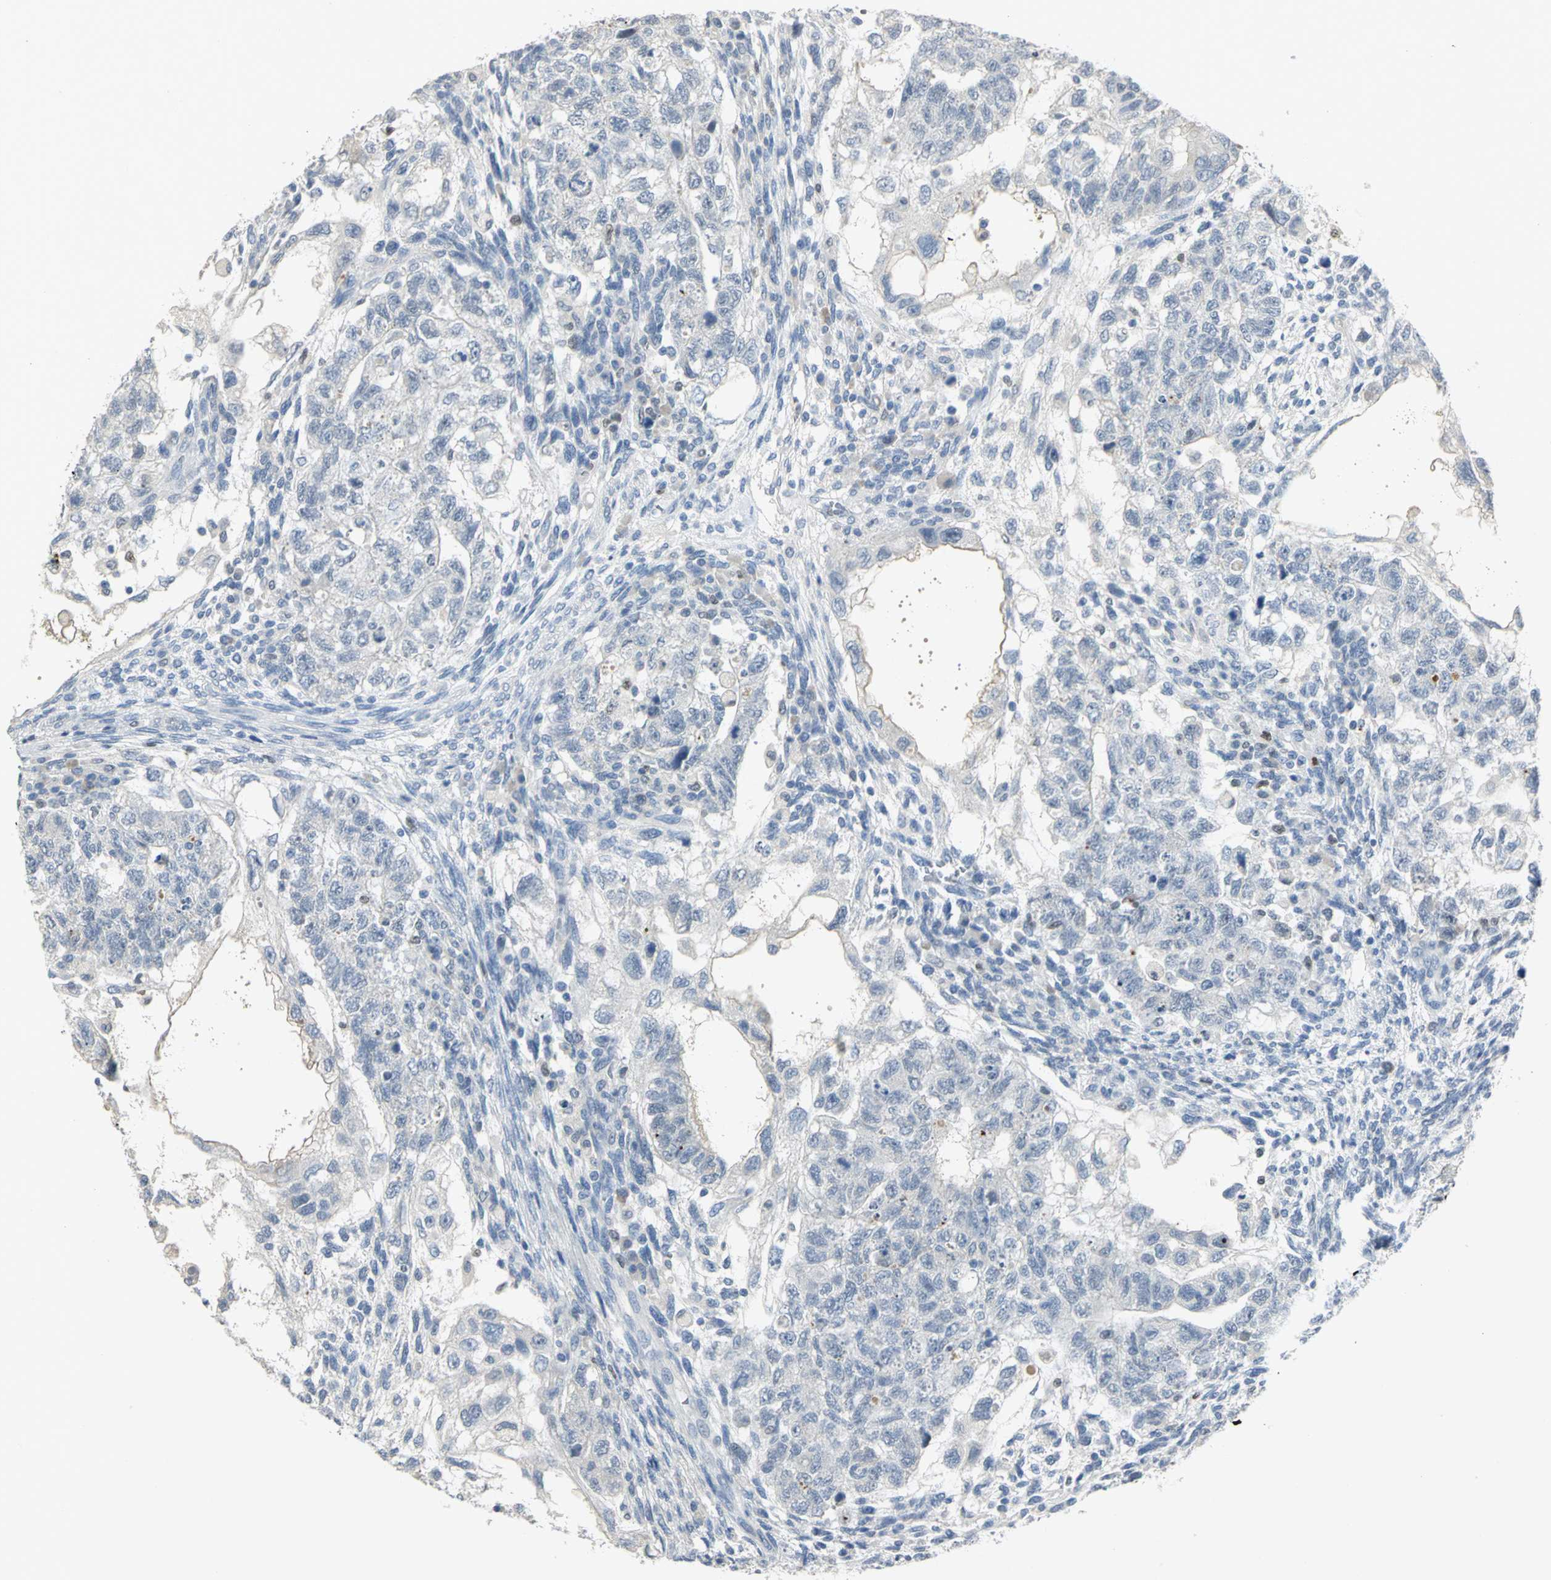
{"staining": {"intensity": "negative", "quantity": "none", "location": "none"}, "tissue": "testis cancer", "cell_type": "Tumor cells", "image_type": "cancer", "snomed": [{"axis": "morphology", "description": "Normal tissue, NOS"}, {"axis": "morphology", "description": "Carcinoma, Embryonal, NOS"}, {"axis": "topography", "description": "Testis"}], "caption": "Tumor cells show no significant expression in testis embryonal carcinoma.", "gene": "BCL6", "patient": {"sex": "male", "age": 36}}